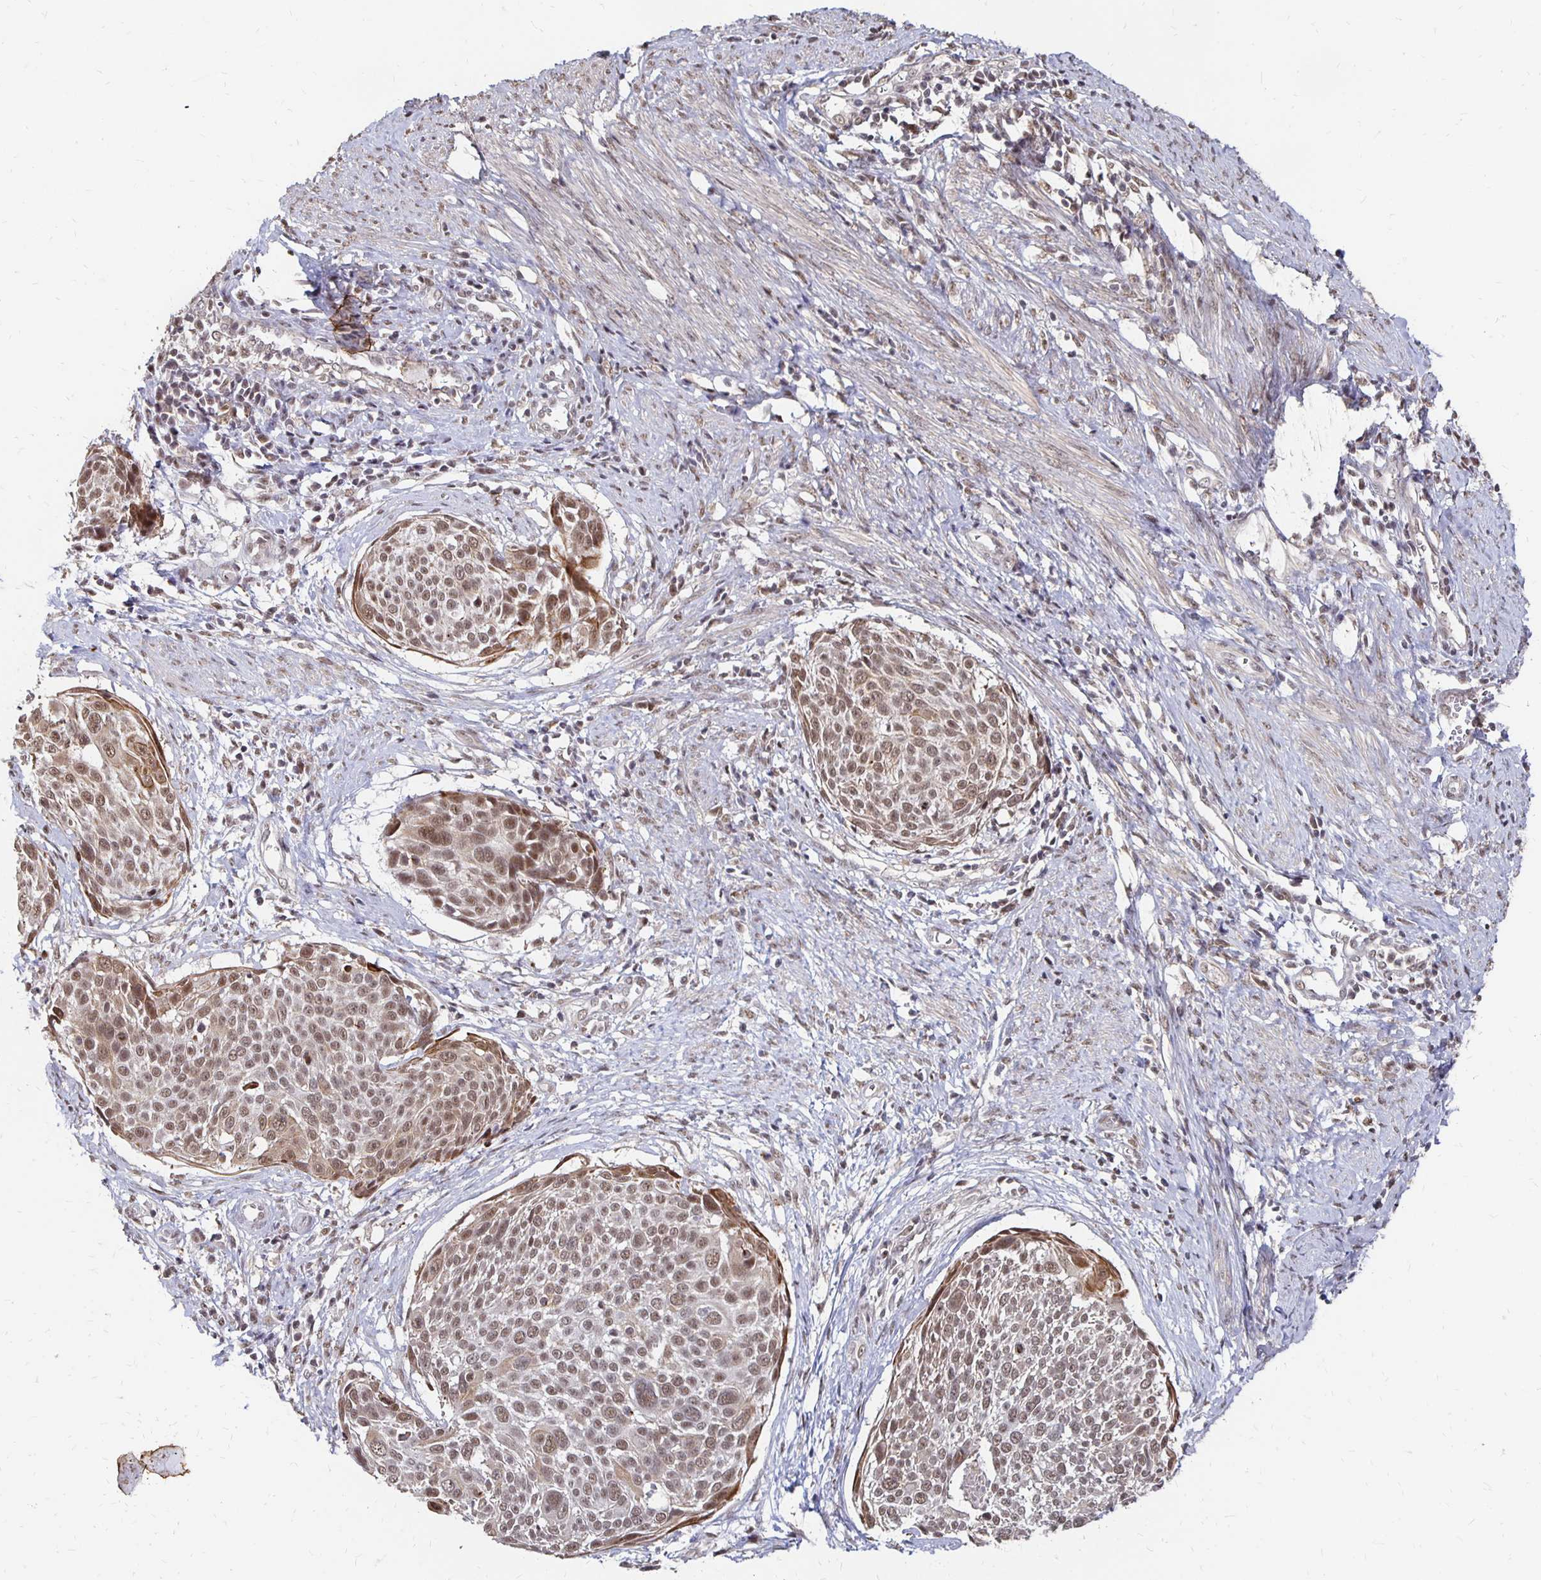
{"staining": {"intensity": "moderate", "quantity": ">75%", "location": "nuclear"}, "tissue": "cervical cancer", "cell_type": "Tumor cells", "image_type": "cancer", "snomed": [{"axis": "morphology", "description": "Squamous cell carcinoma, NOS"}, {"axis": "topography", "description": "Cervix"}], "caption": "Cervical cancer (squamous cell carcinoma) stained for a protein (brown) reveals moderate nuclear positive expression in about >75% of tumor cells.", "gene": "CLASRP", "patient": {"sex": "female", "age": 39}}